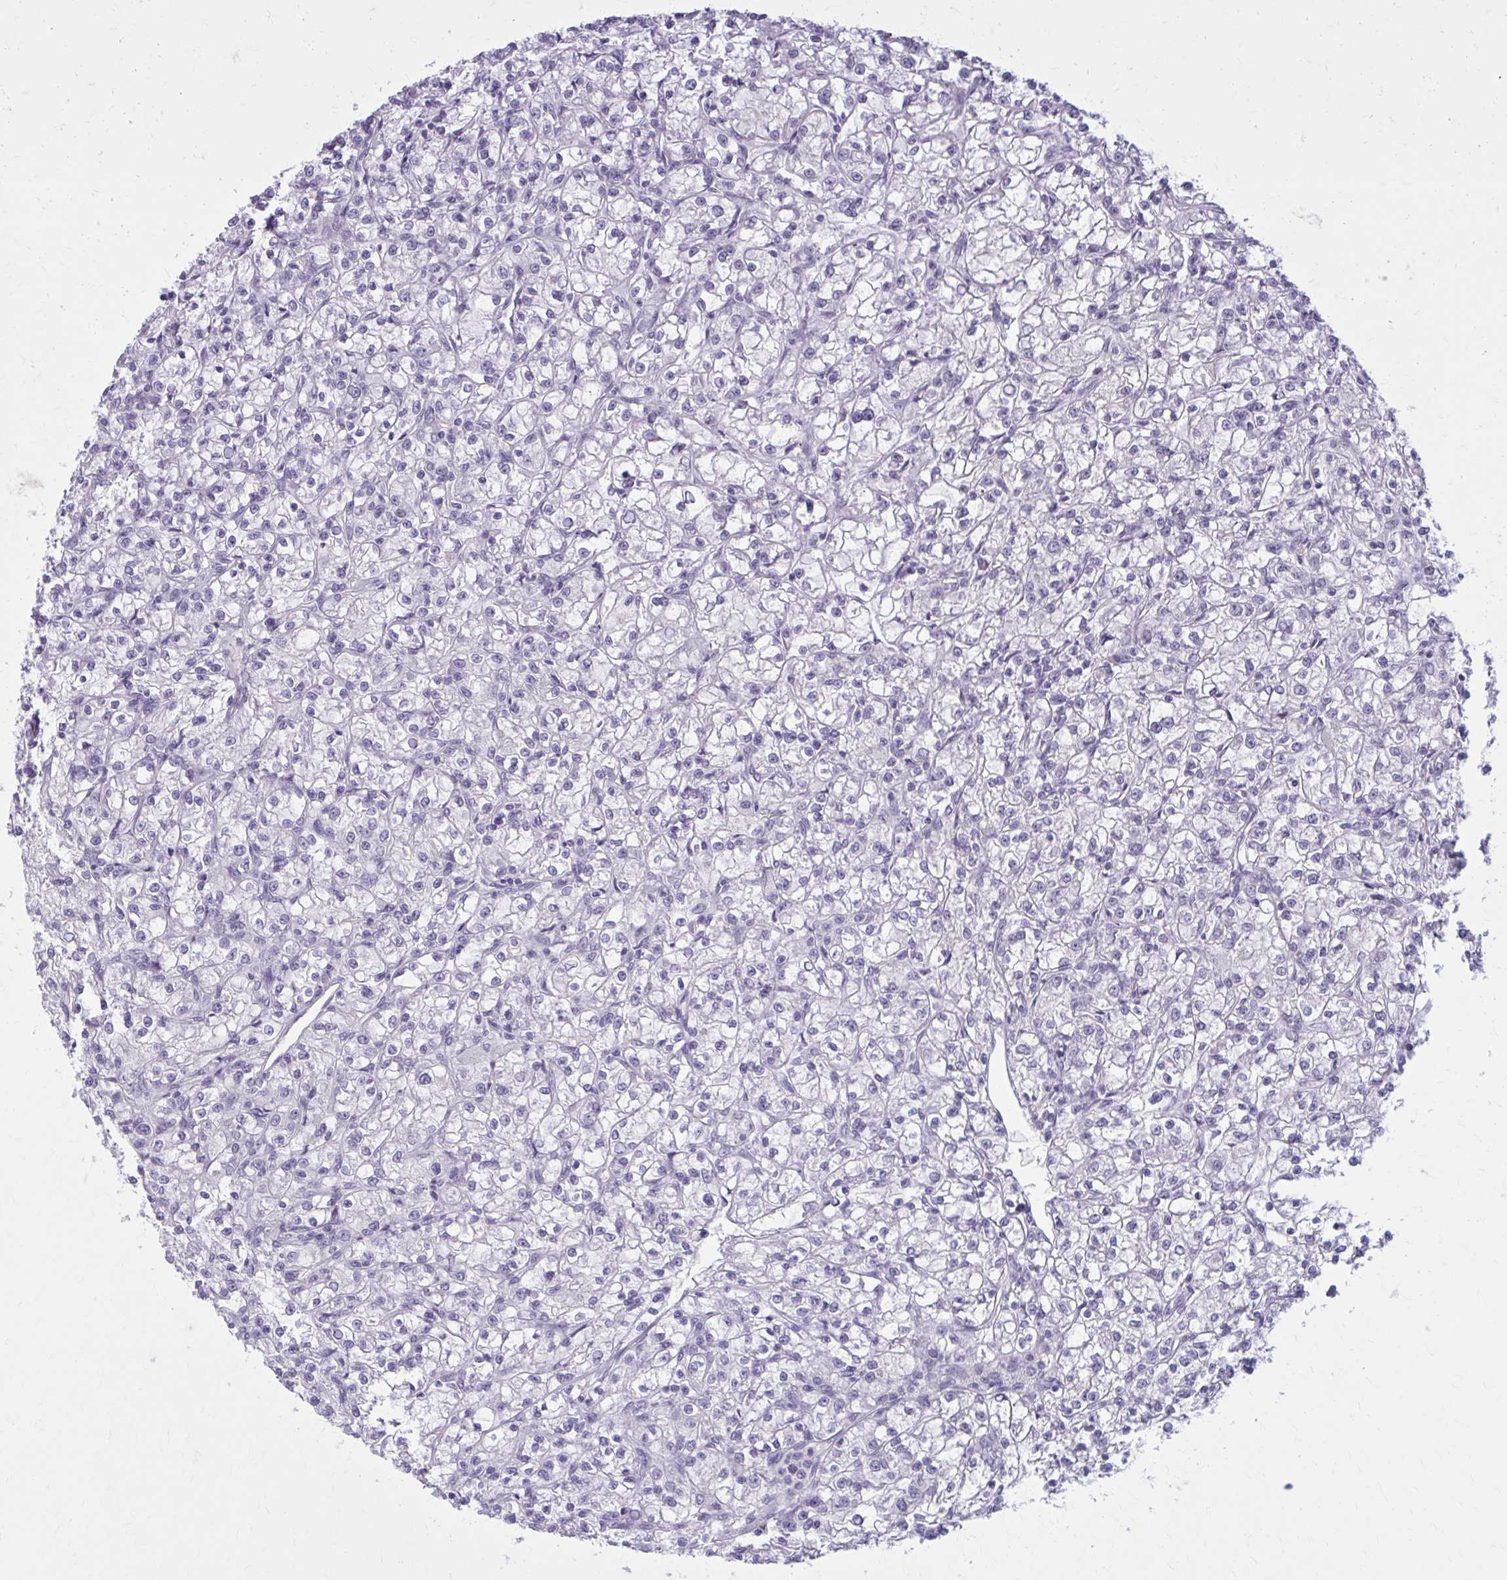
{"staining": {"intensity": "negative", "quantity": "none", "location": "none"}, "tissue": "renal cancer", "cell_type": "Tumor cells", "image_type": "cancer", "snomed": [{"axis": "morphology", "description": "Adenocarcinoma, NOS"}, {"axis": "topography", "description": "Kidney"}], "caption": "IHC photomicrograph of neoplastic tissue: renal cancer (adenocarcinoma) stained with DAB displays no significant protein expression in tumor cells.", "gene": "NUMBL", "patient": {"sex": "female", "age": 59}}